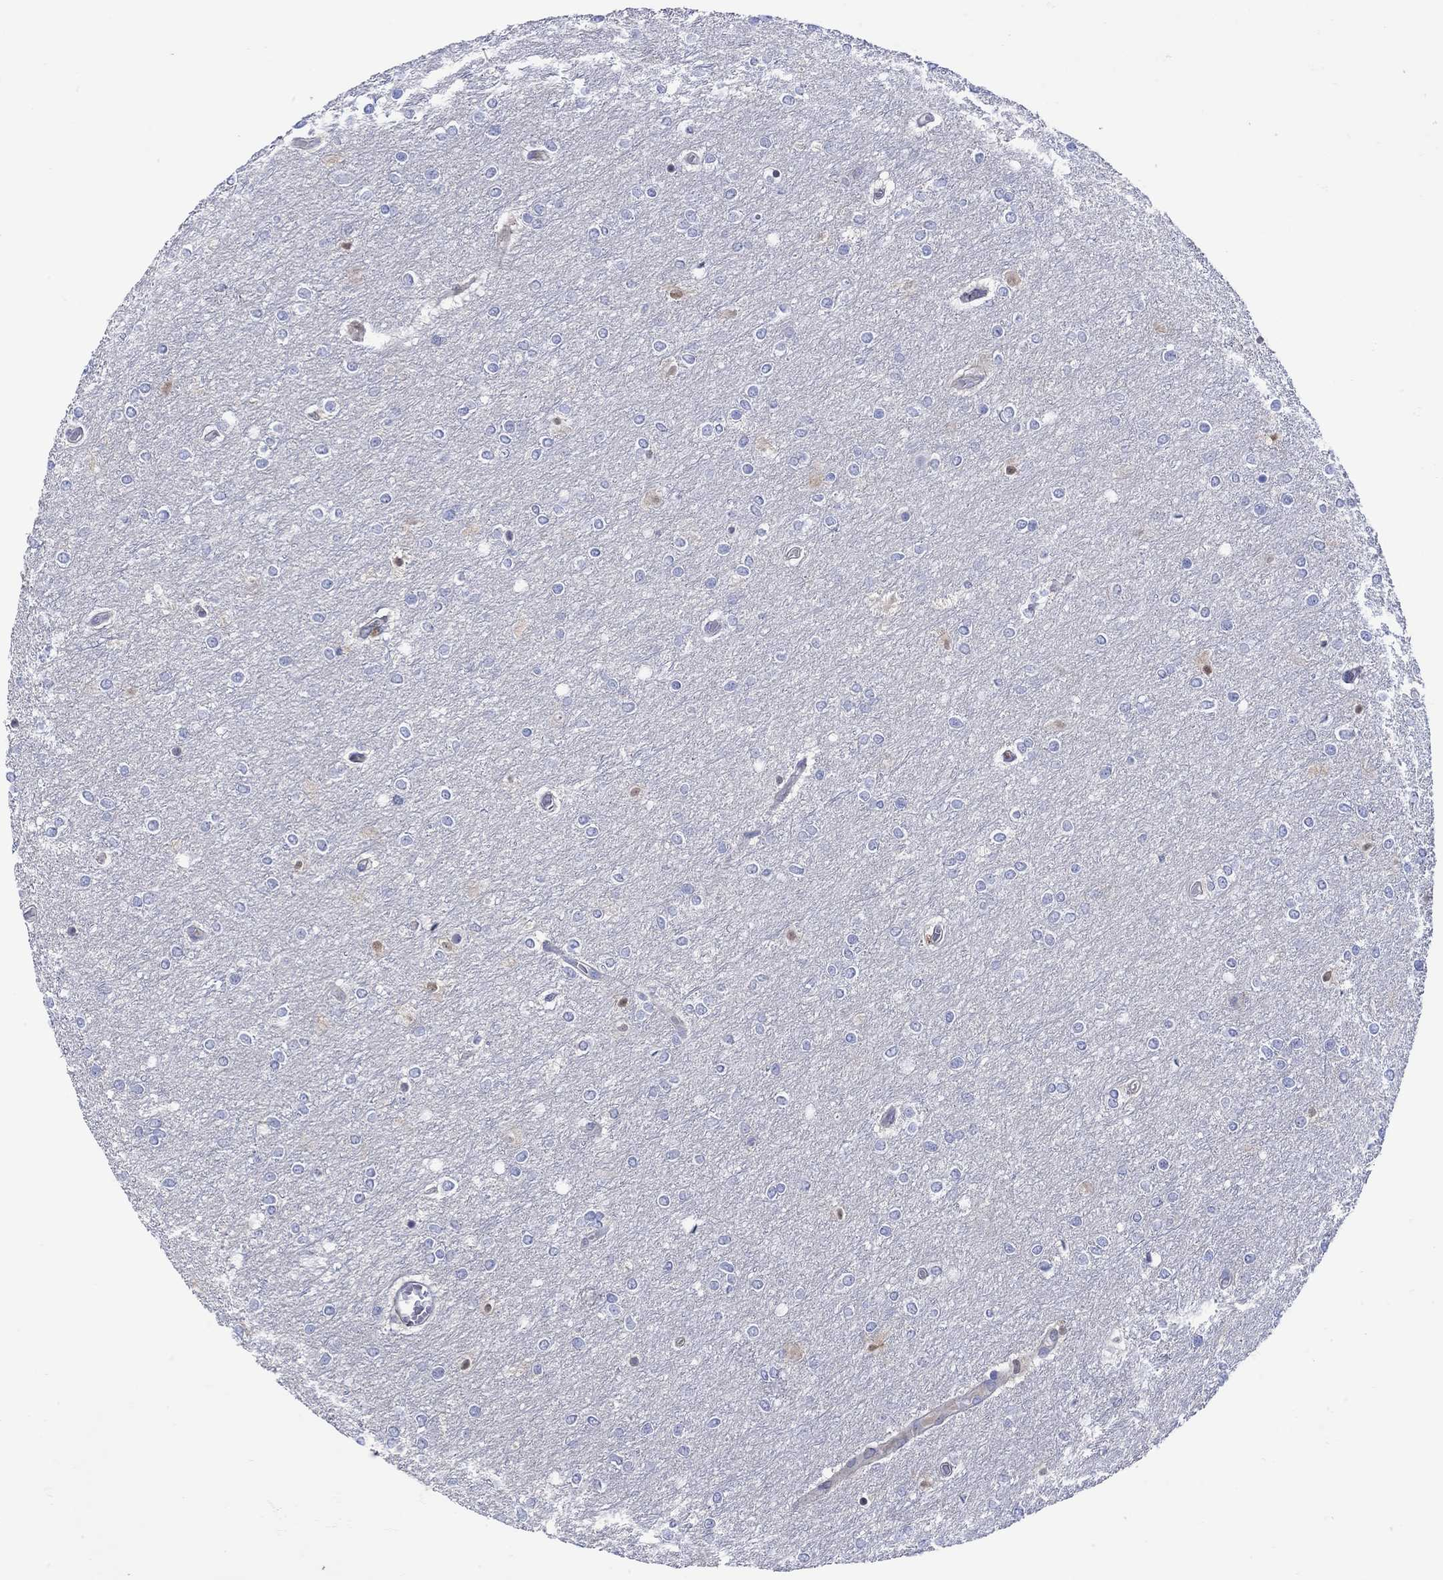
{"staining": {"intensity": "negative", "quantity": "none", "location": "none"}, "tissue": "glioma", "cell_type": "Tumor cells", "image_type": "cancer", "snomed": [{"axis": "morphology", "description": "Glioma, malignant, High grade"}, {"axis": "topography", "description": "Brain"}], "caption": "Image shows no significant protein expression in tumor cells of glioma.", "gene": "MSI1", "patient": {"sex": "female", "age": 61}}